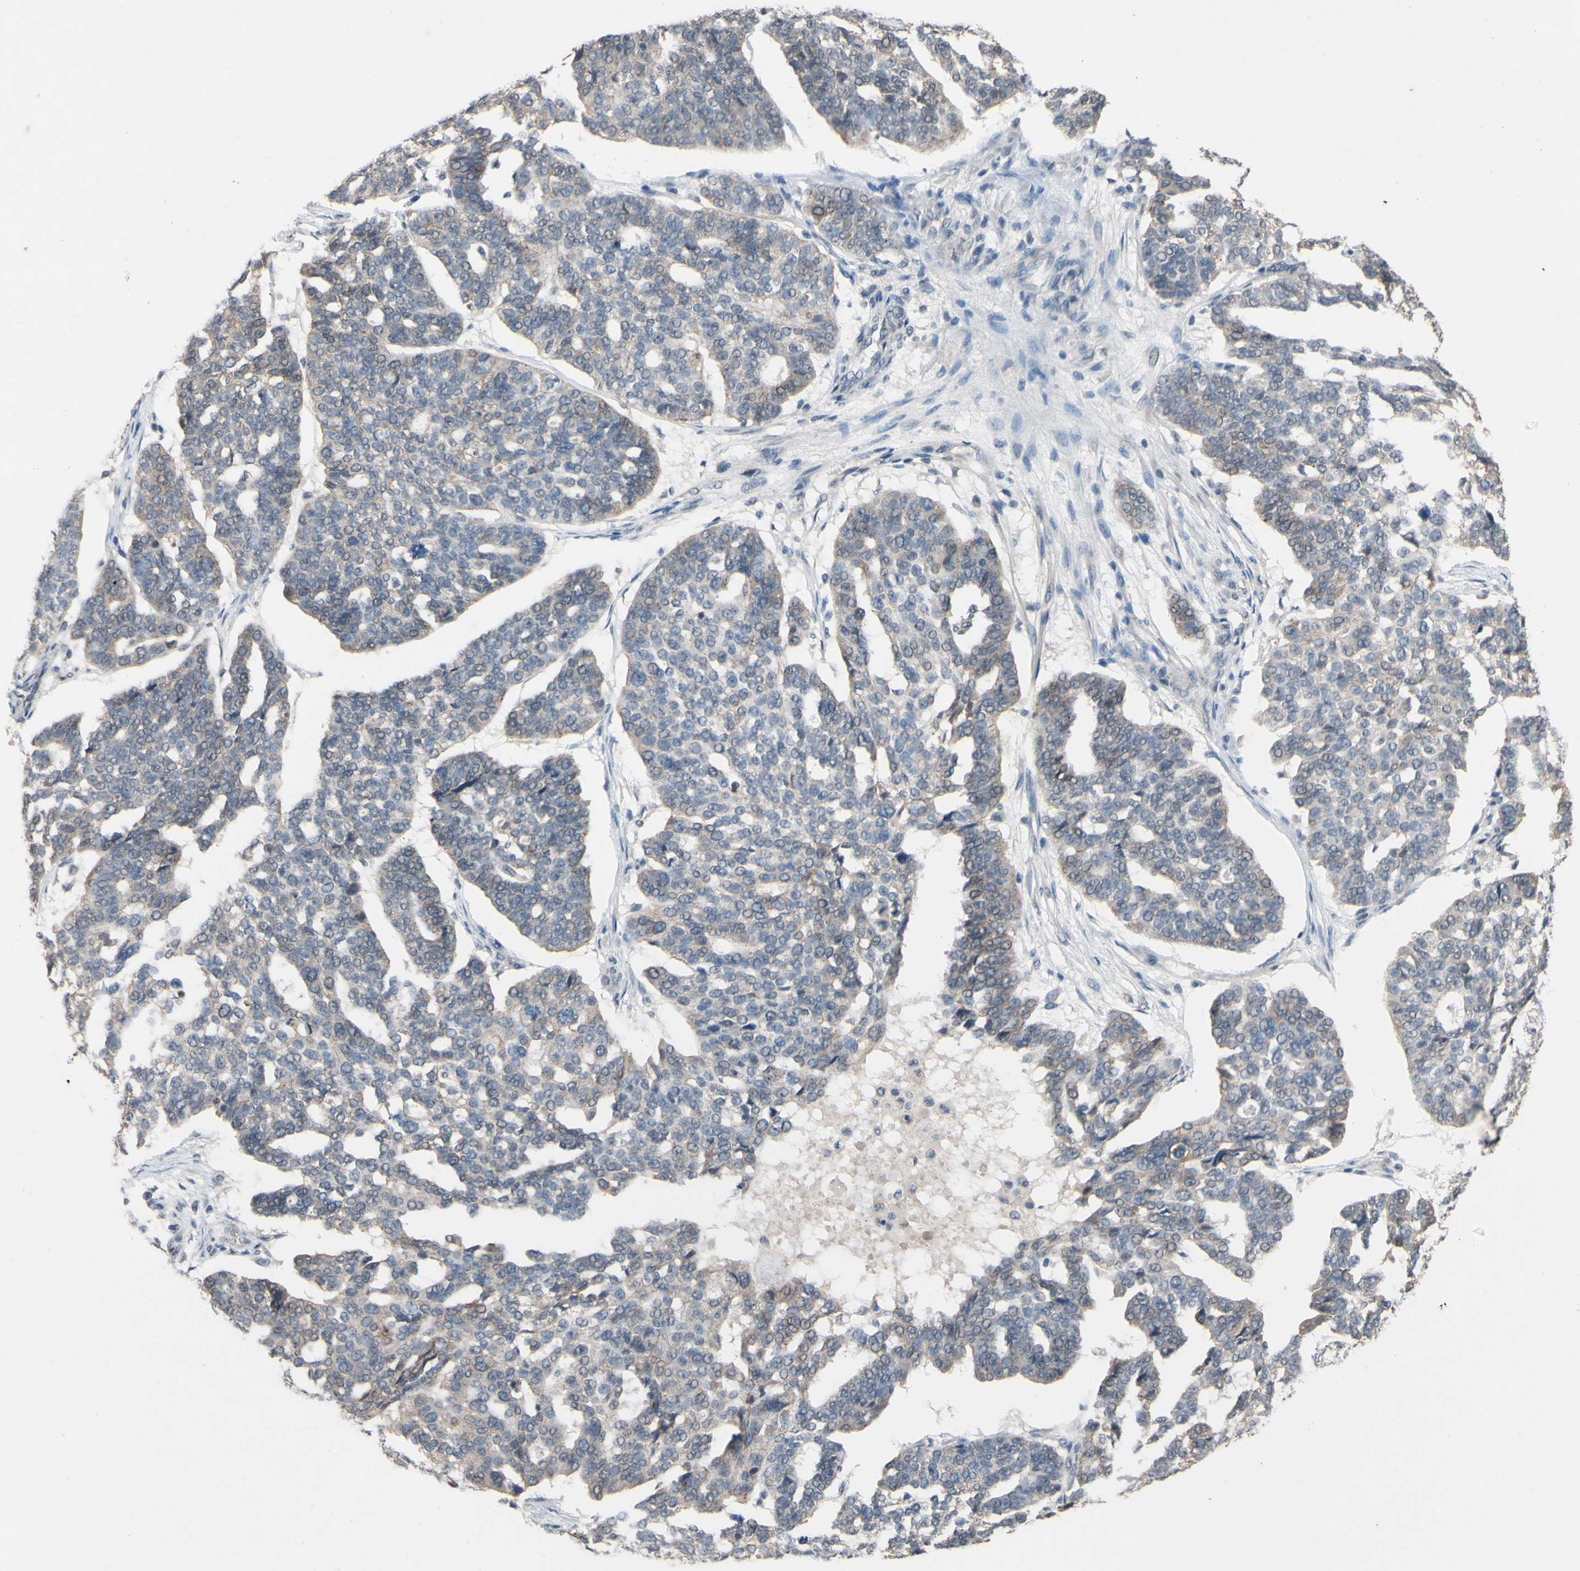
{"staining": {"intensity": "weak", "quantity": "25%-75%", "location": "cytoplasmic/membranous"}, "tissue": "ovarian cancer", "cell_type": "Tumor cells", "image_type": "cancer", "snomed": [{"axis": "morphology", "description": "Cystadenocarcinoma, serous, NOS"}, {"axis": "topography", "description": "Ovary"}], "caption": "A high-resolution image shows IHC staining of ovarian cancer (serous cystadenocarcinoma), which shows weak cytoplasmic/membranous positivity in about 25%-75% of tumor cells.", "gene": "CDCP1", "patient": {"sex": "female", "age": 59}}